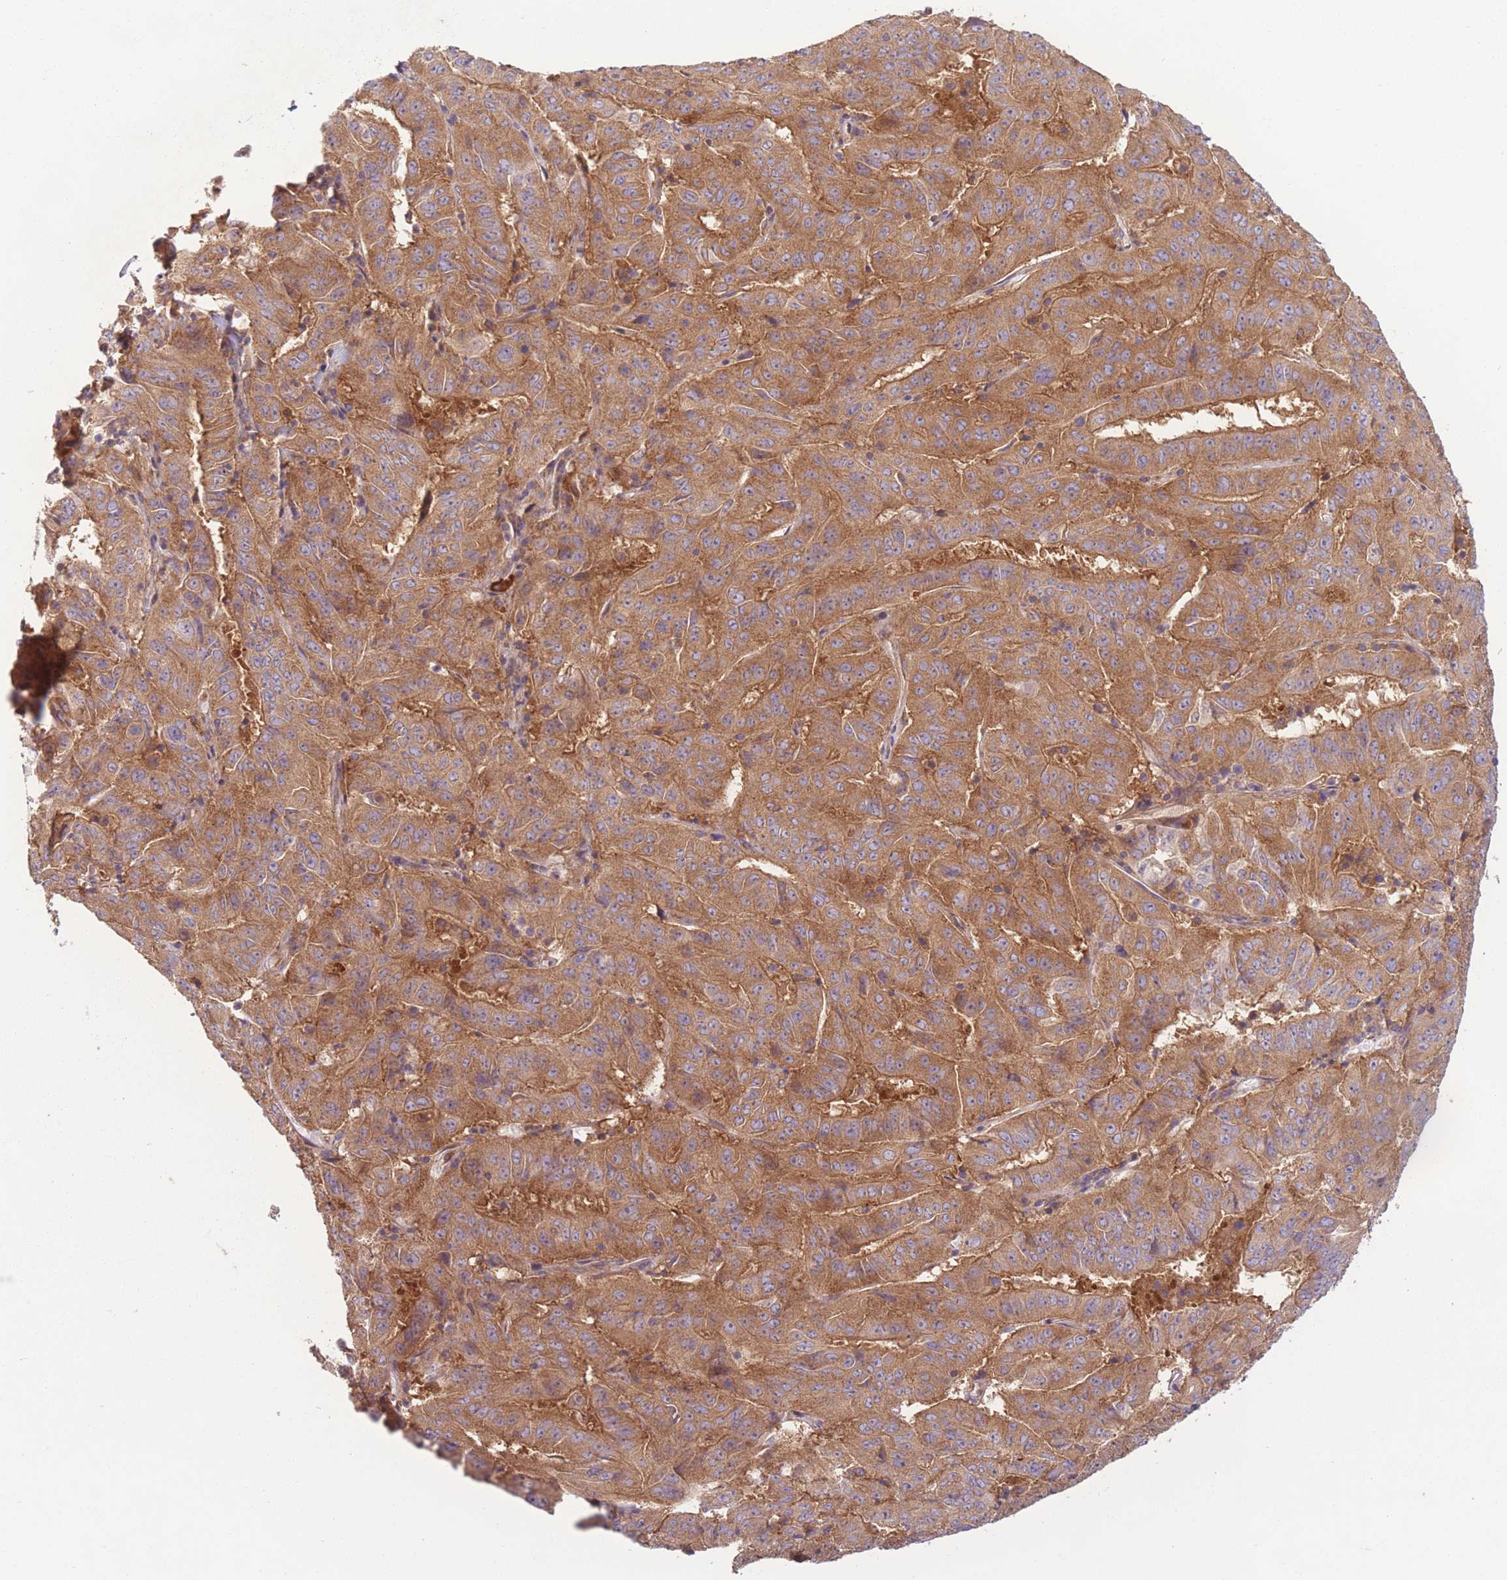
{"staining": {"intensity": "moderate", "quantity": ">75%", "location": "cytoplasmic/membranous"}, "tissue": "pancreatic cancer", "cell_type": "Tumor cells", "image_type": "cancer", "snomed": [{"axis": "morphology", "description": "Adenocarcinoma, NOS"}, {"axis": "topography", "description": "Pancreas"}], "caption": "This photomicrograph displays immunohistochemistry (IHC) staining of human pancreatic cancer, with medium moderate cytoplasmic/membranous positivity in approximately >75% of tumor cells.", "gene": "WASHC2A", "patient": {"sex": "male", "age": 63}}